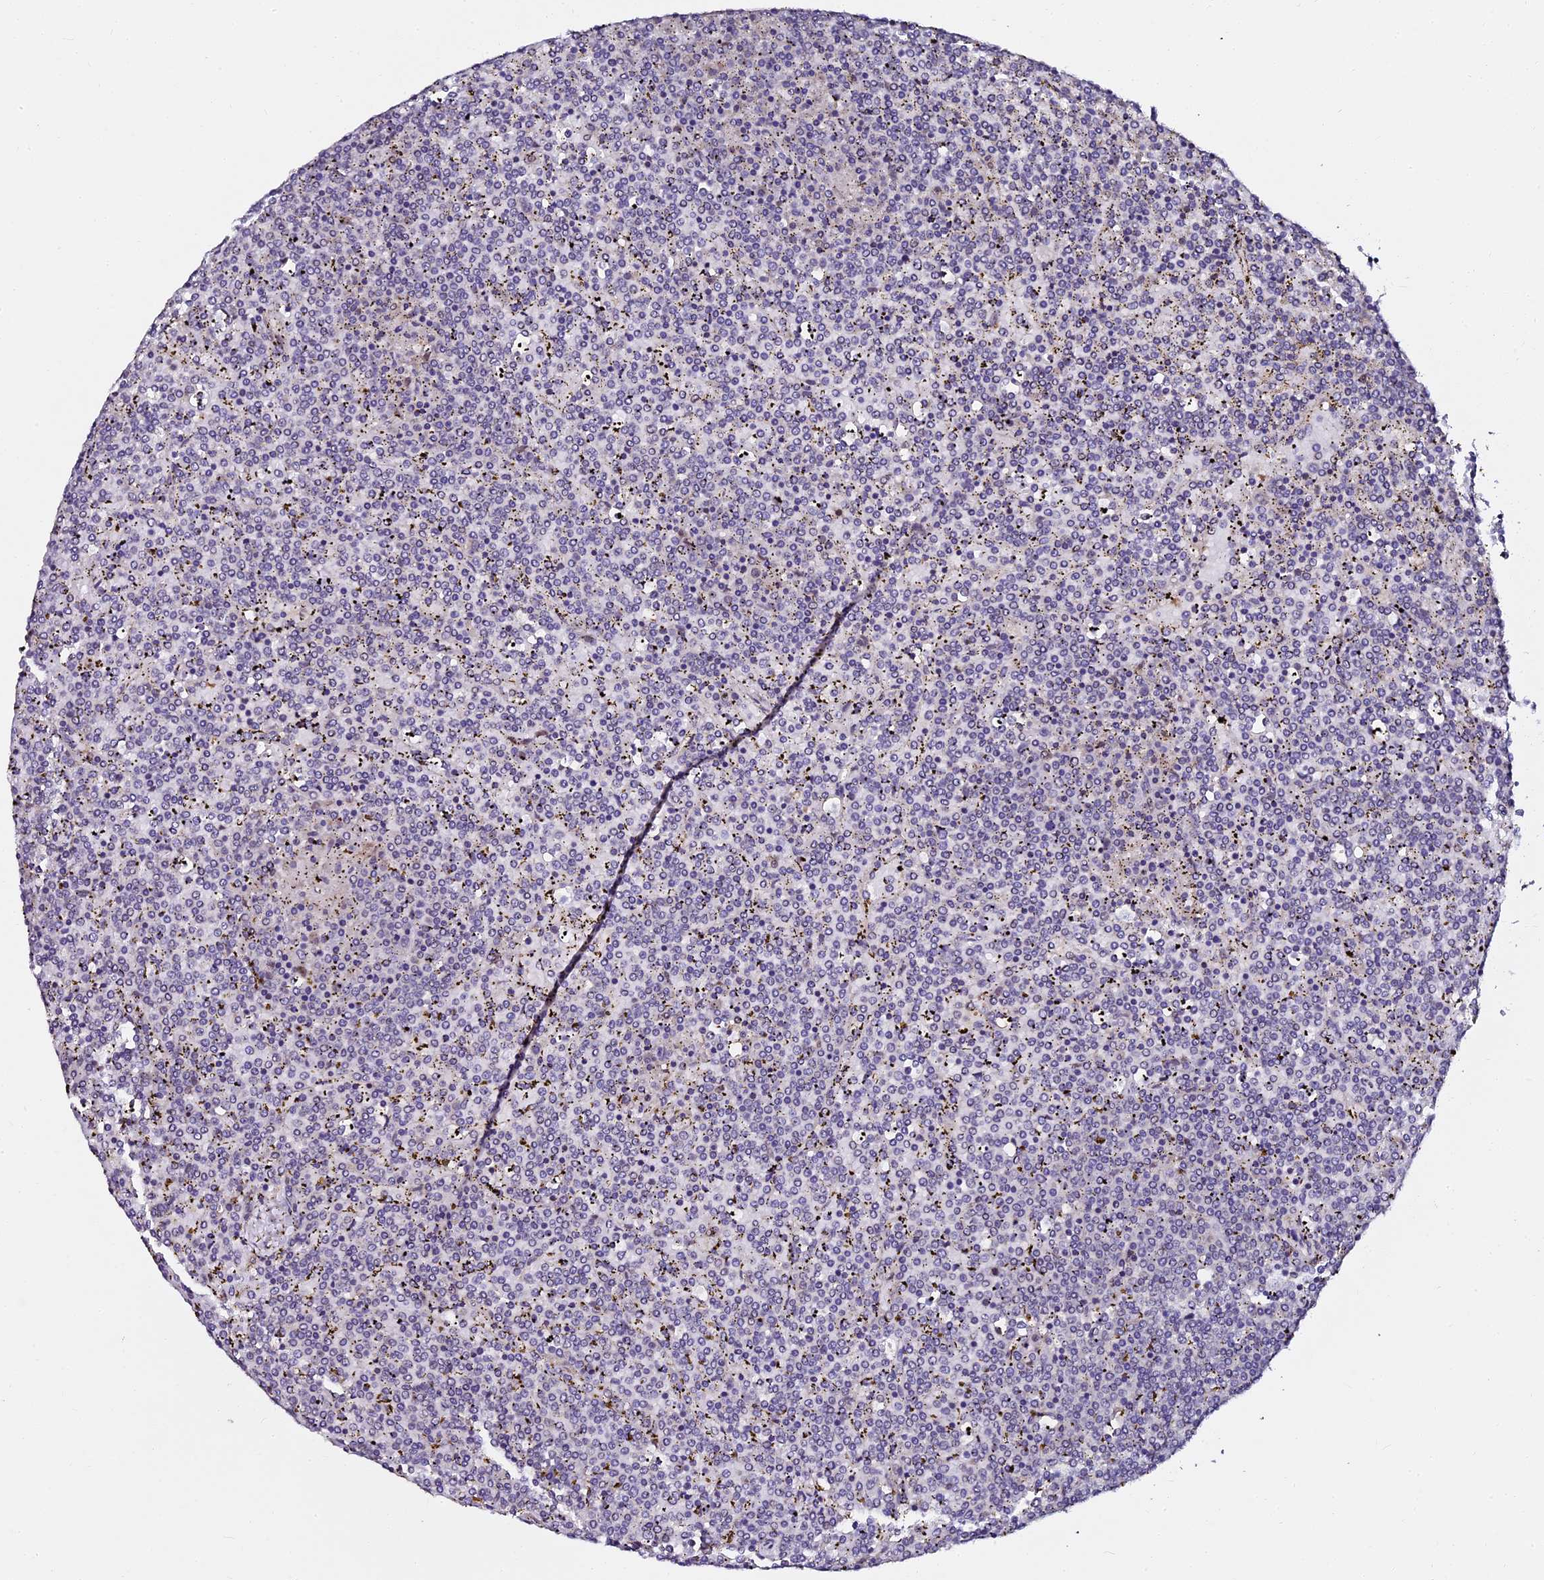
{"staining": {"intensity": "negative", "quantity": "none", "location": "none"}, "tissue": "lymphoma", "cell_type": "Tumor cells", "image_type": "cancer", "snomed": [{"axis": "morphology", "description": "Malignant lymphoma, non-Hodgkin's type, Low grade"}, {"axis": "topography", "description": "Spleen"}], "caption": "A high-resolution micrograph shows immunohistochemistry (IHC) staining of lymphoma, which reveals no significant expression in tumor cells.", "gene": "GPN3", "patient": {"sex": "female", "age": 19}}